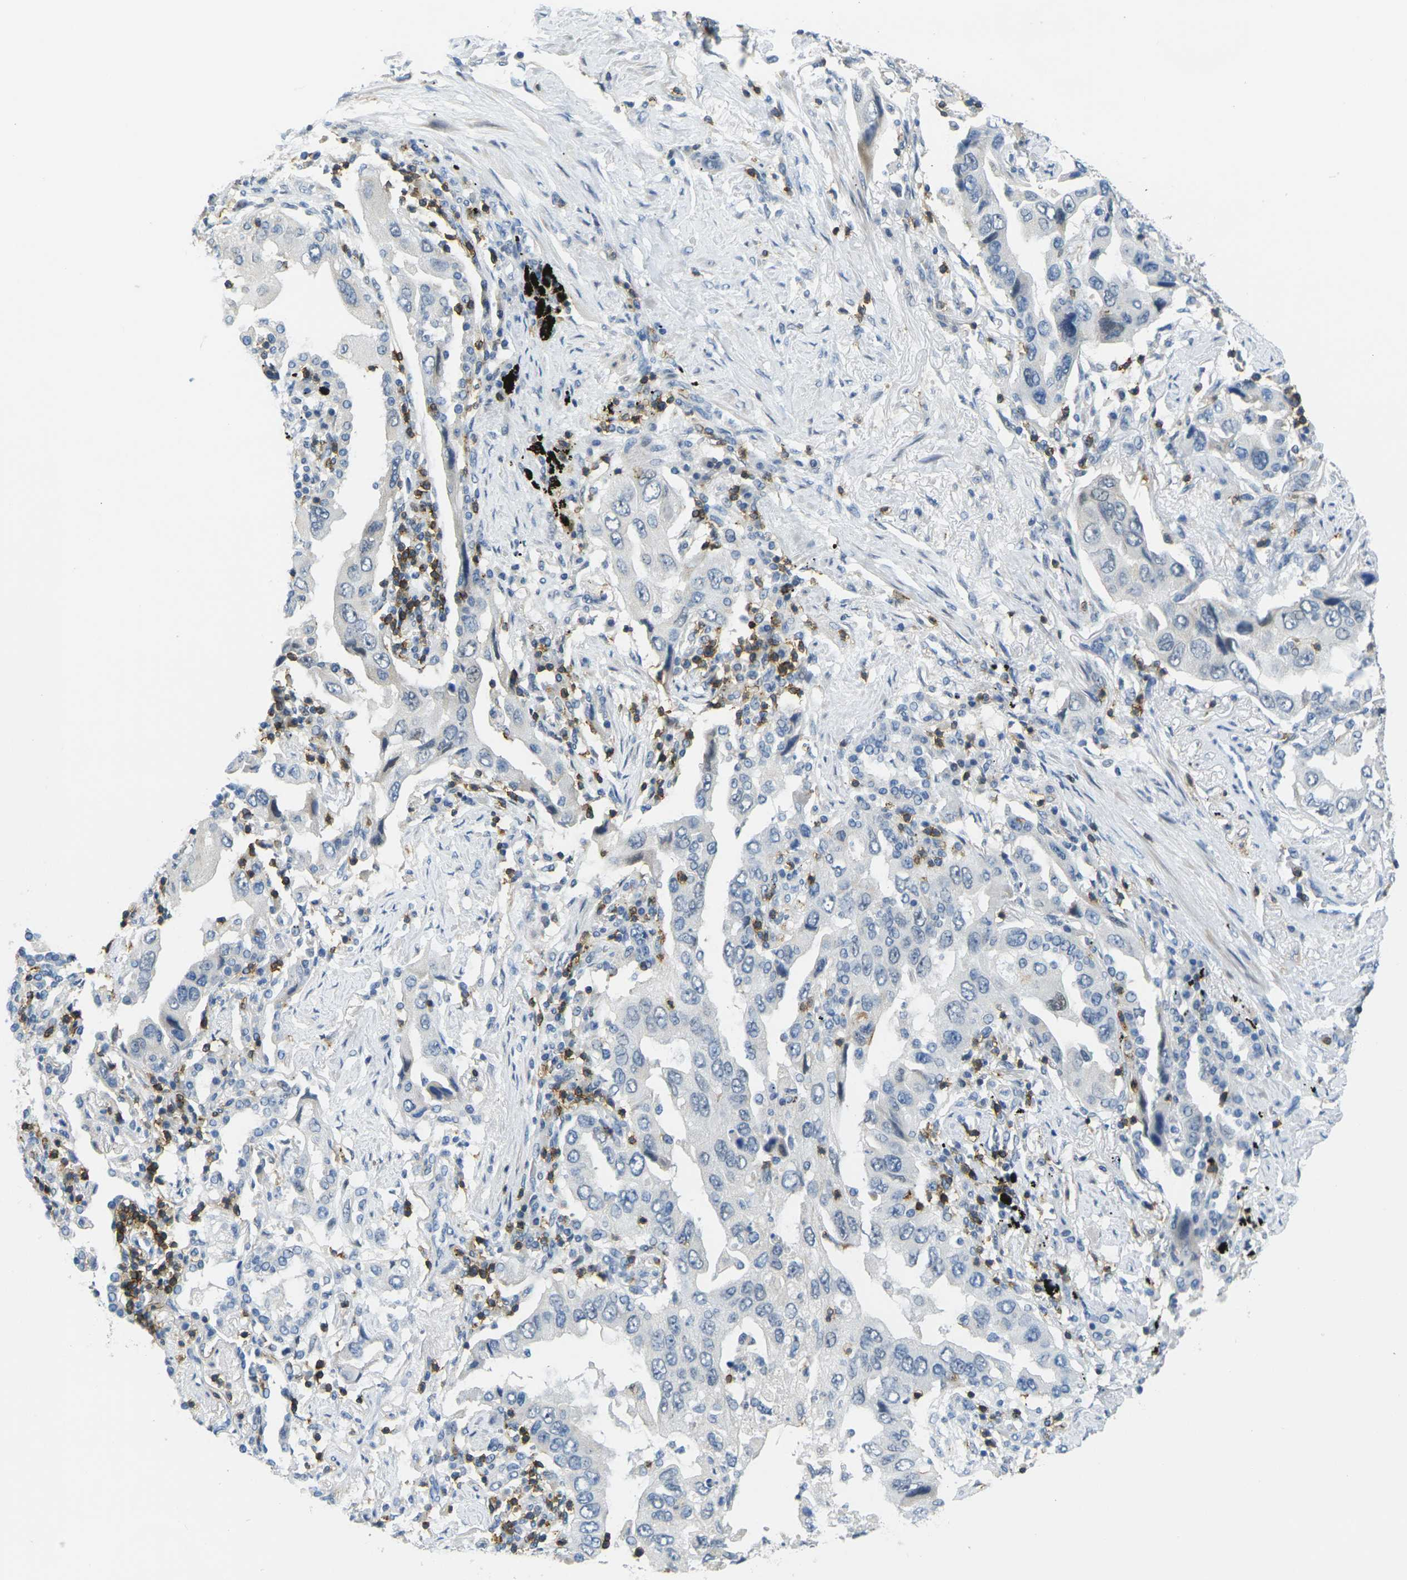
{"staining": {"intensity": "negative", "quantity": "none", "location": "none"}, "tissue": "lung cancer", "cell_type": "Tumor cells", "image_type": "cancer", "snomed": [{"axis": "morphology", "description": "Adenocarcinoma, NOS"}, {"axis": "topography", "description": "Lung"}], "caption": "Tumor cells are negative for brown protein staining in adenocarcinoma (lung).", "gene": "CD3D", "patient": {"sex": "female", "age": 65}}